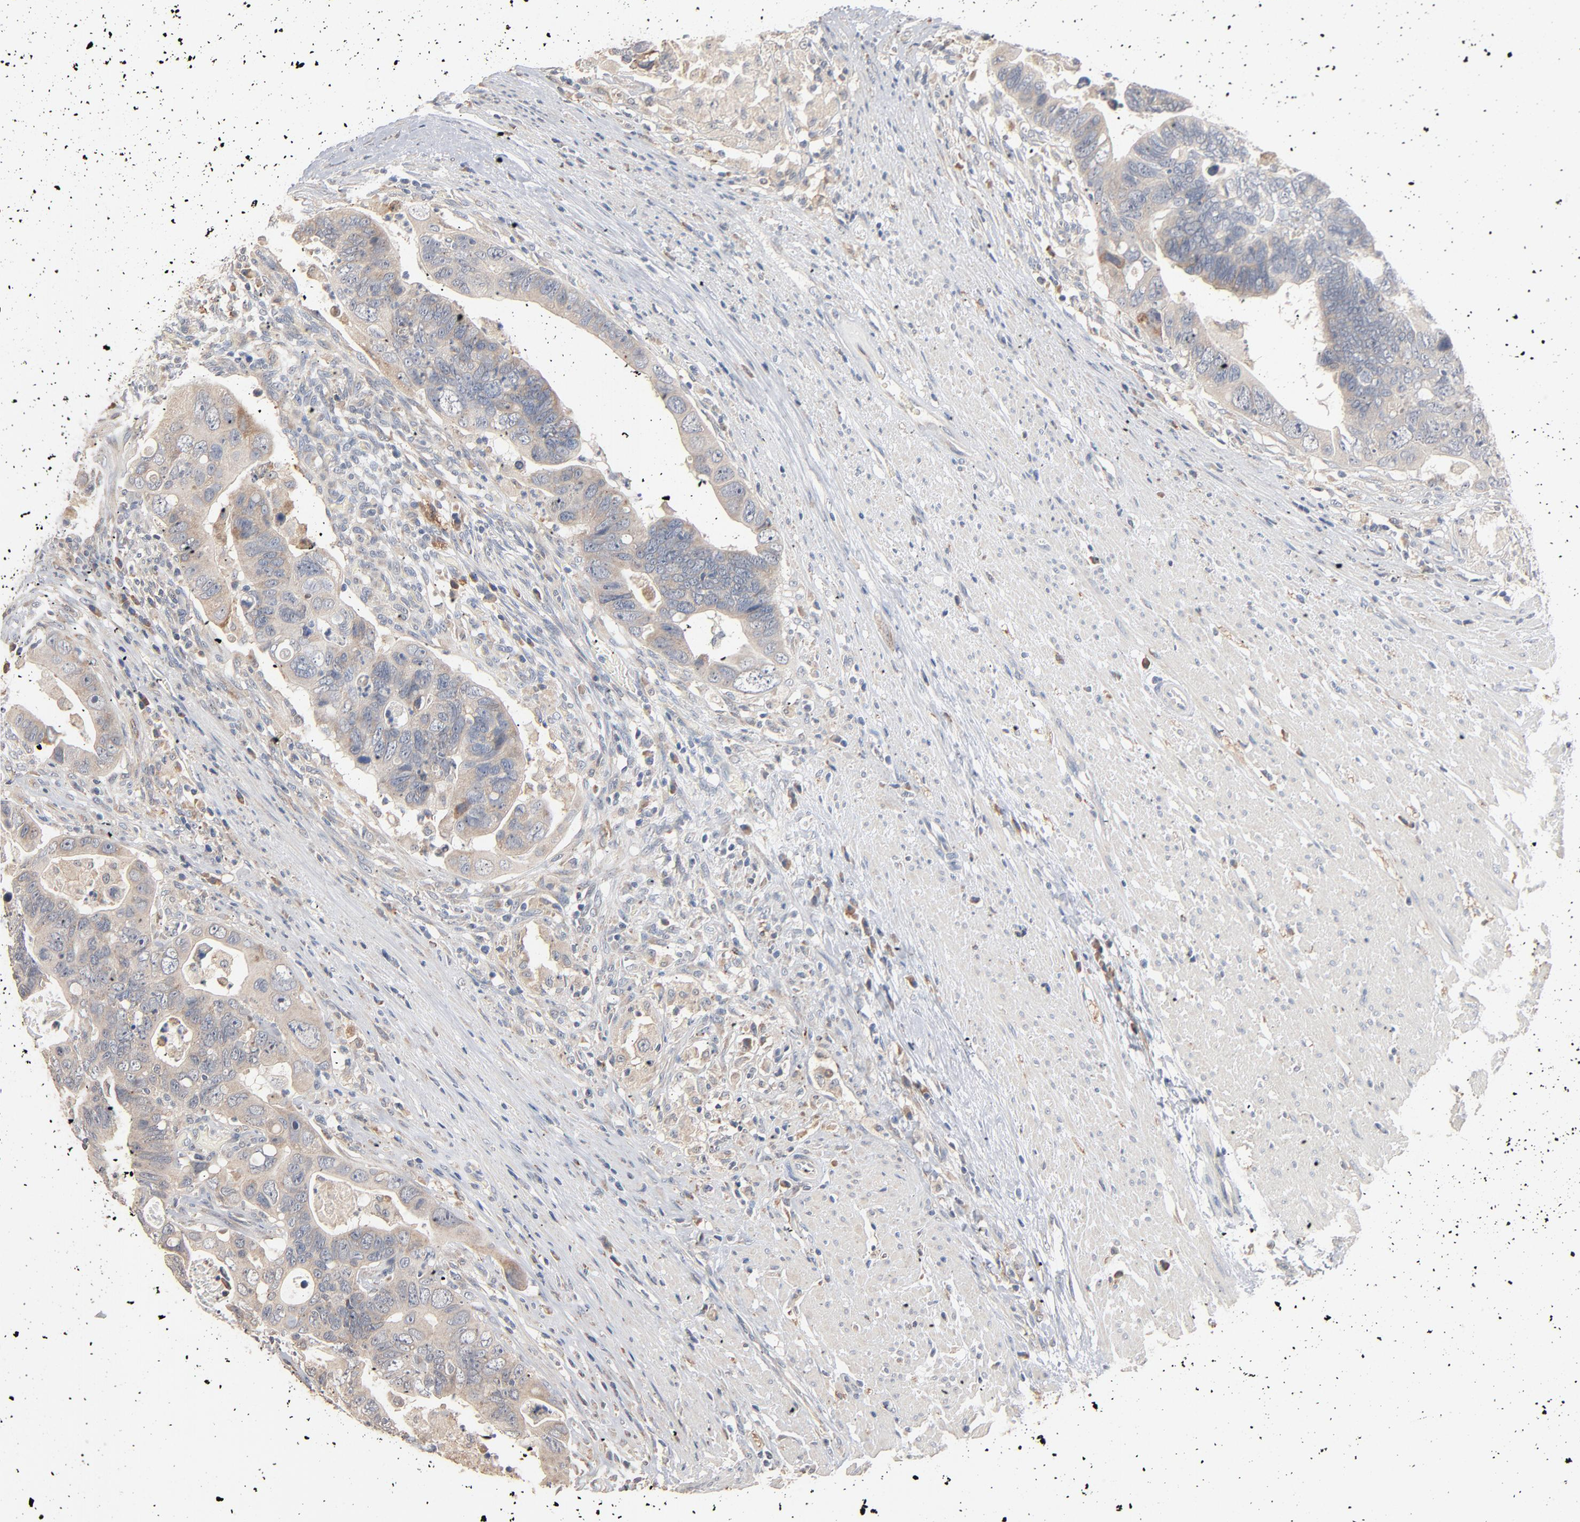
{"staining": {"intensity": "weak", "quantity": "<25%", "location": "cytoplasmic/membranous"}, "tissue": "colorectal cancer", "cell_type": "Tumor cells", "image_type": "cancer", "snomed": [{"axis": "morphology", "description": "Adenocarcinoma, NOS"}, {"axis": "topography", "description": "Rectum"}], "caption": "This photomicrograph is of colorectal cancer stained with IHC to label a protein in brown with the nuclei are counter-stained blue. There is no staining in tumor cells.", "gene": "ZDHHC8", "patient": {"sex": "male", "age": 53}}